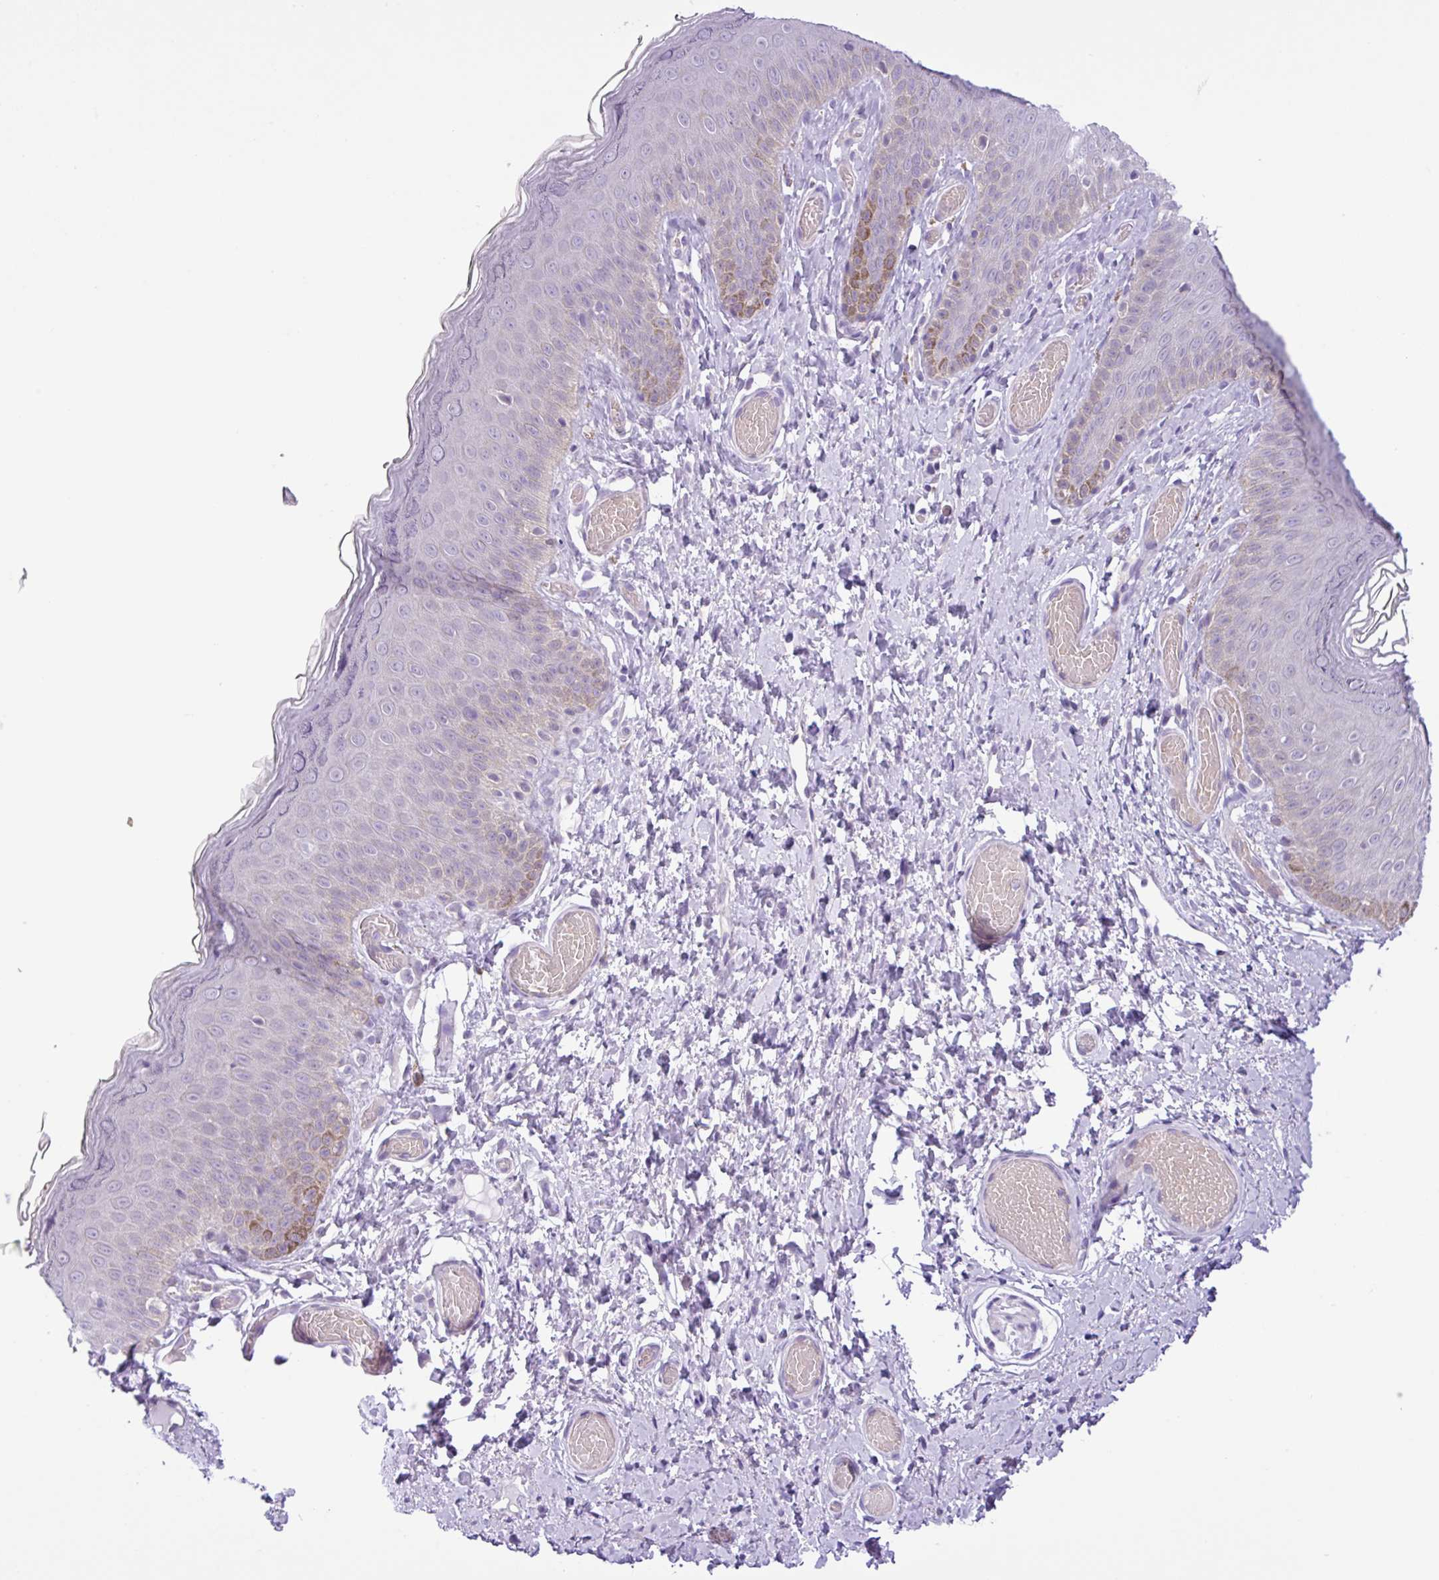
{"staining": {"intensity": "negative", "quantity": "none", "location": "none"}, "tissue": "skin", "cell_type": "Epidermal cells", "image_type": "normal", "snomed": [{"axis": "morphology", "description": "Normal tissue, NOS"}, {"axis": "topography", "description": "Anal"}], "caption": "Immunohistochemistry image of unremarkable human skin stained for a protein (brown), which reveals no expression in epidermal cells. (DAB IHC, high magnification).", "gene": "TONSL", "patient": {"sex": "female", "age": 40}}